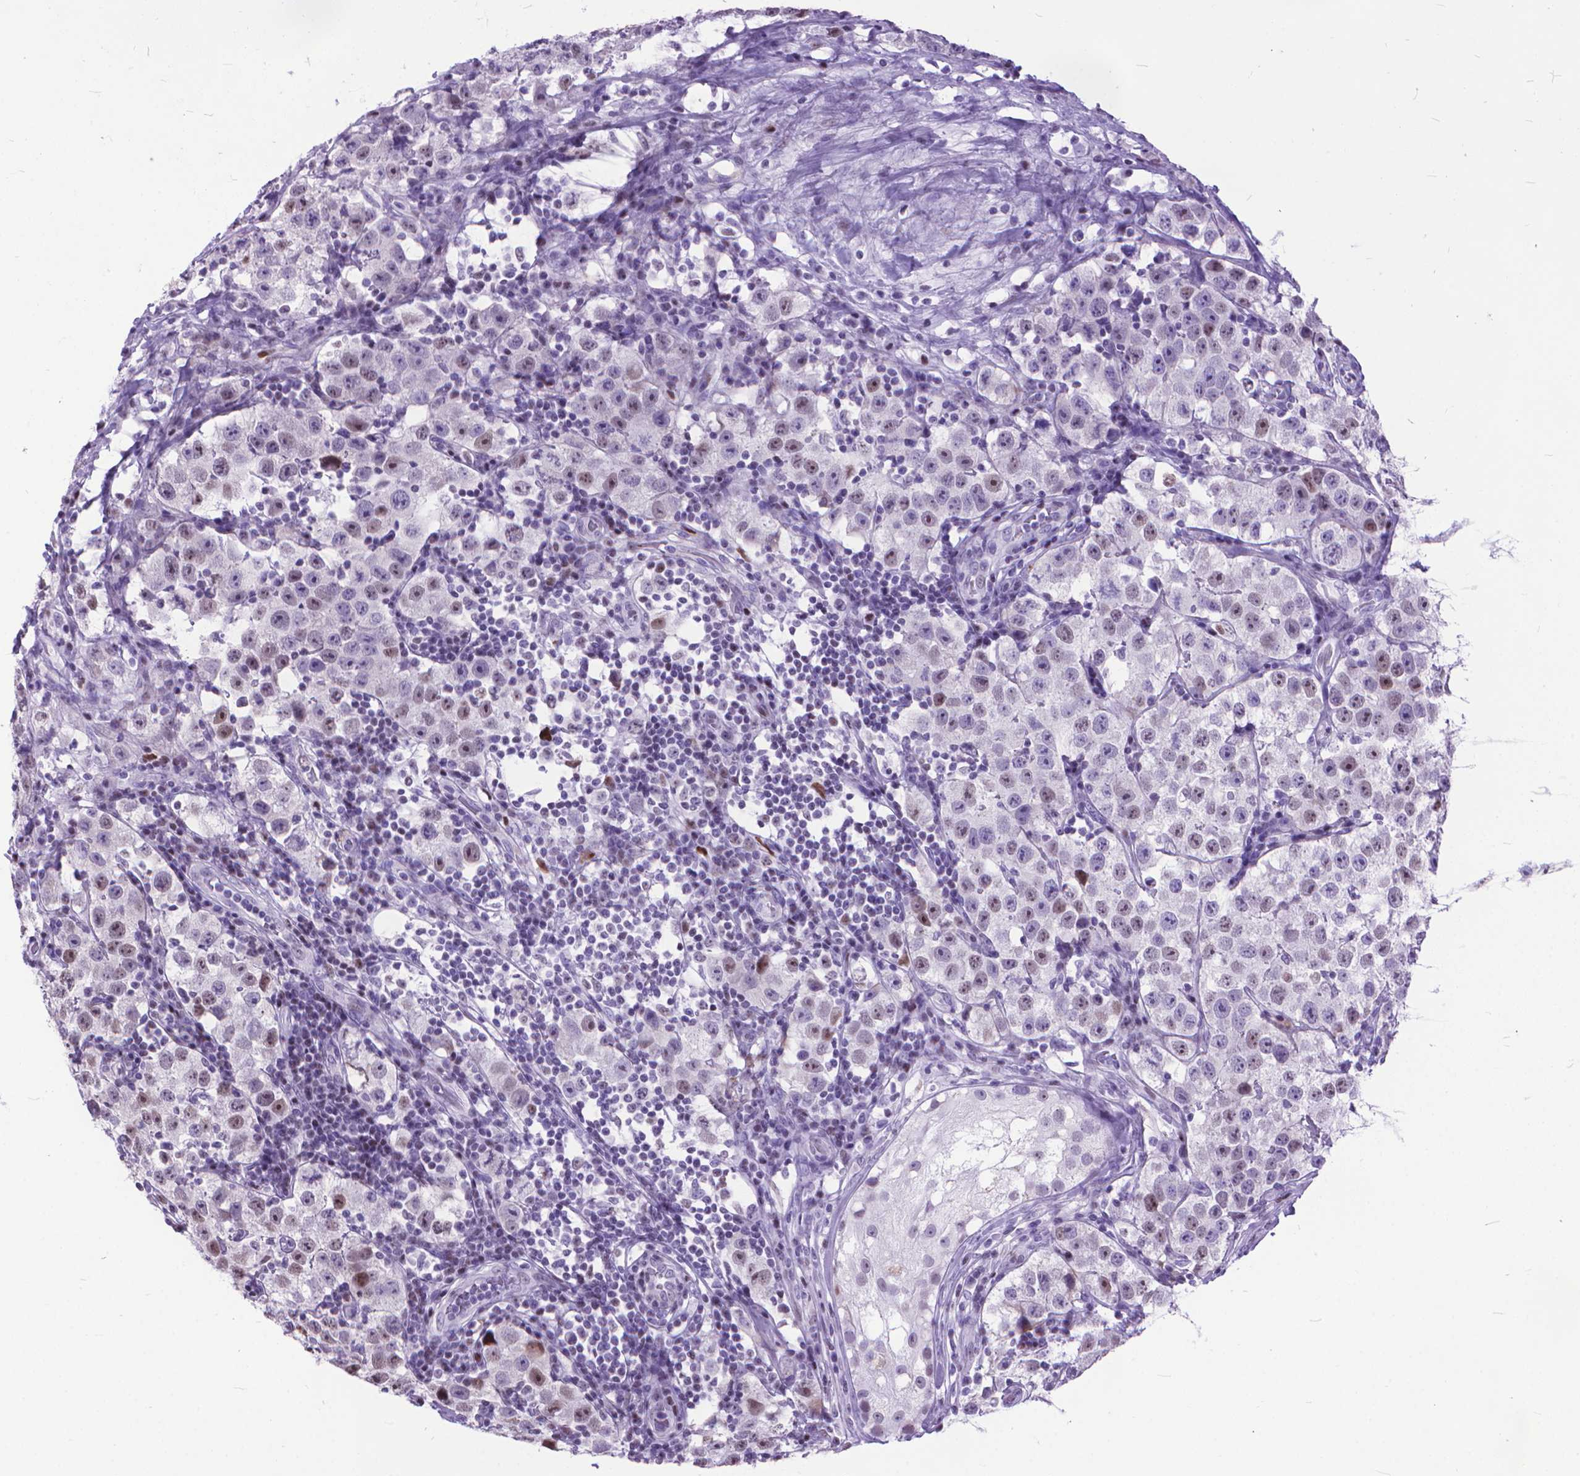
{"staining": {"intensity": "moderate", "quantity": "<25%", "location": "nuclear"}, "tissue": "testis cancer", "cell_type": "Tumor cells", "image_type": "cancer", "snomed": [{"axis": "morphology", "description": "Seminoma, NOS"}, {"axis": "topography", "description": "Testis"}], "caption": "Immunohistochemistry of testis cancer (seminoma) reveals low levels of moderate nuclear expression in approximately <25% of tumor cells. (Brightfield microscopy of DAB IHC at high magnification).", "gene": "POLE4", "patient": {"sex": "male", "age": 34}}